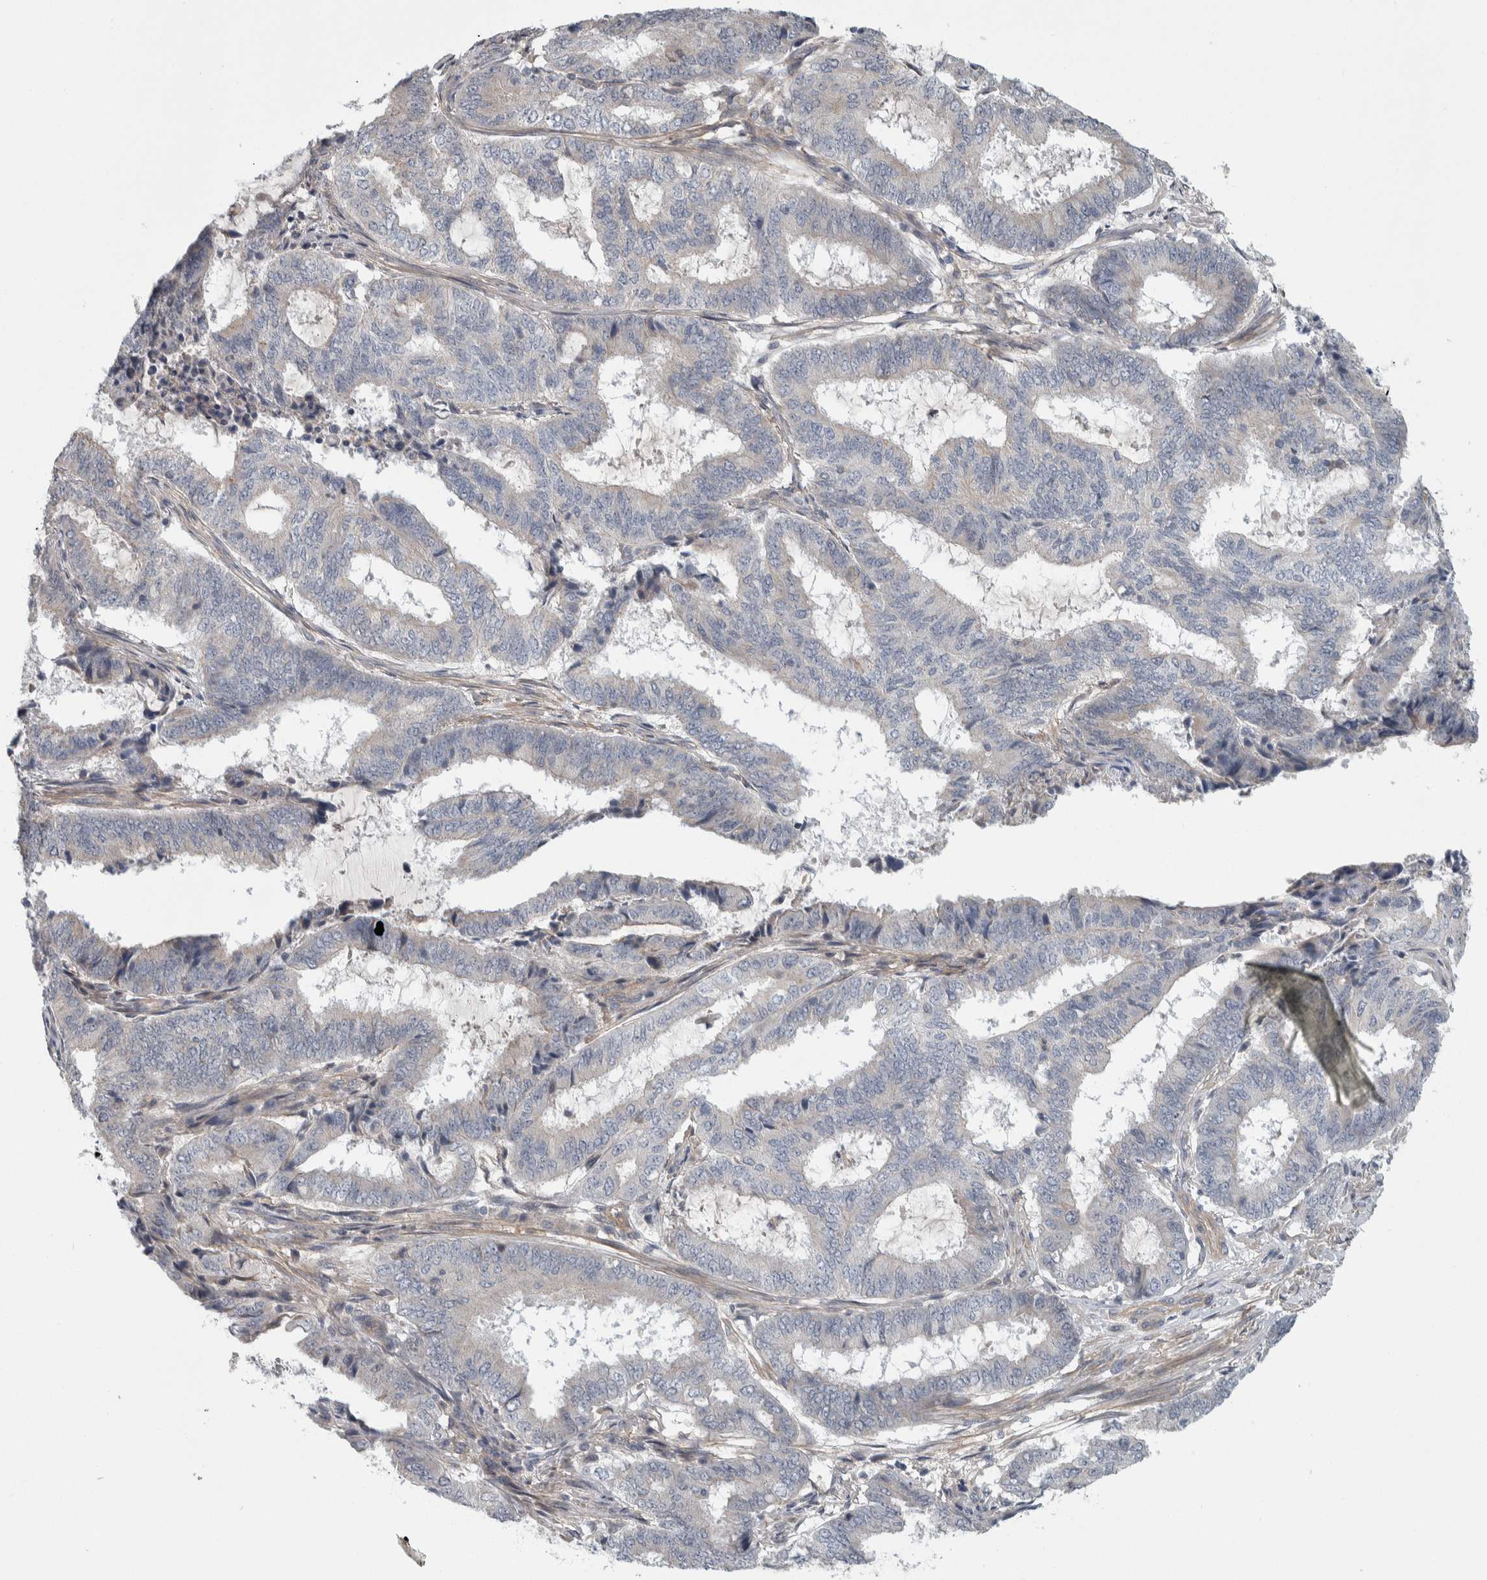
{"staining": {"intensity": "negative", "quantity": "none", "location": "none"}, "tissue": "endometrial cancer", "cell_type": "Tumor cells", "image_type": "cancer", "snomed": [{"axis": "morphology", "description": "Adenocarcinoma, NOS"}, {"axis": "topography", "description": "Endometrium"}], "caption": "Tumor cells are negative for protein expression in human endometrial cancer (adenocarcinoma).", "gene": "KCNJ3", "patient": {"sex": "female", "age": 51}}